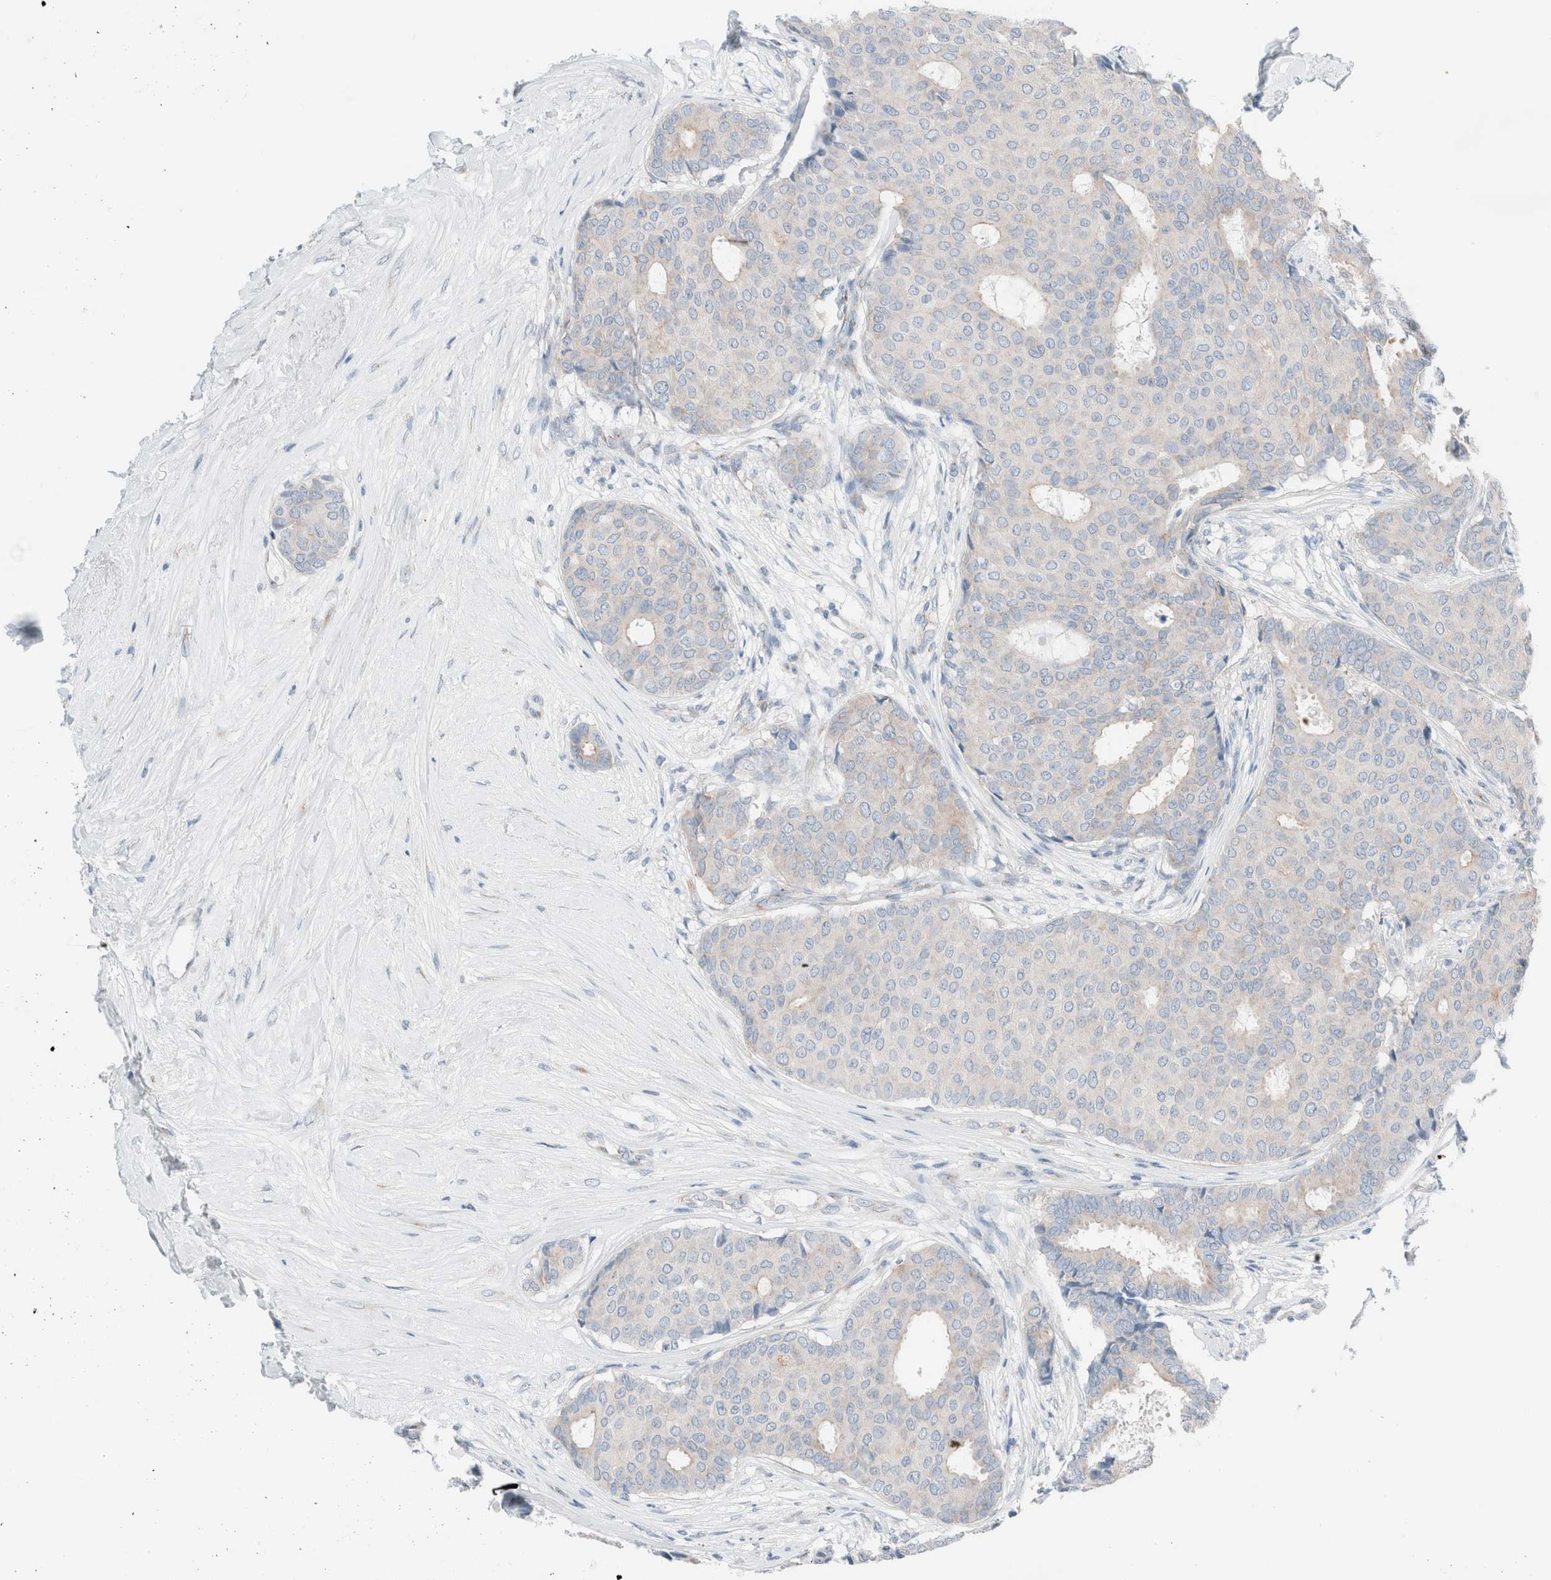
{"staining": {"intensity": "negative", "quantity": "none", "location": "none"}, "tissue": "breast cancer", "cell_type": "Tumor cells", "image_type": "cancer", "snomed": [{"axis": "morphology", "description": "Duct carcinoma"}, {"axis": "topography", "description": "Breast"}], "caption": "Infiltrating ductal carcinoma (breast) was stained to show a protein in brown. There is no significant expression in tumor cells. (Brightfield microscopy of DAB (3,3'-diaminobenzidine) immunohistochemistry at high magnification).", "gene": "CASC3", "patient": {"sex": "female", "age": 75}}